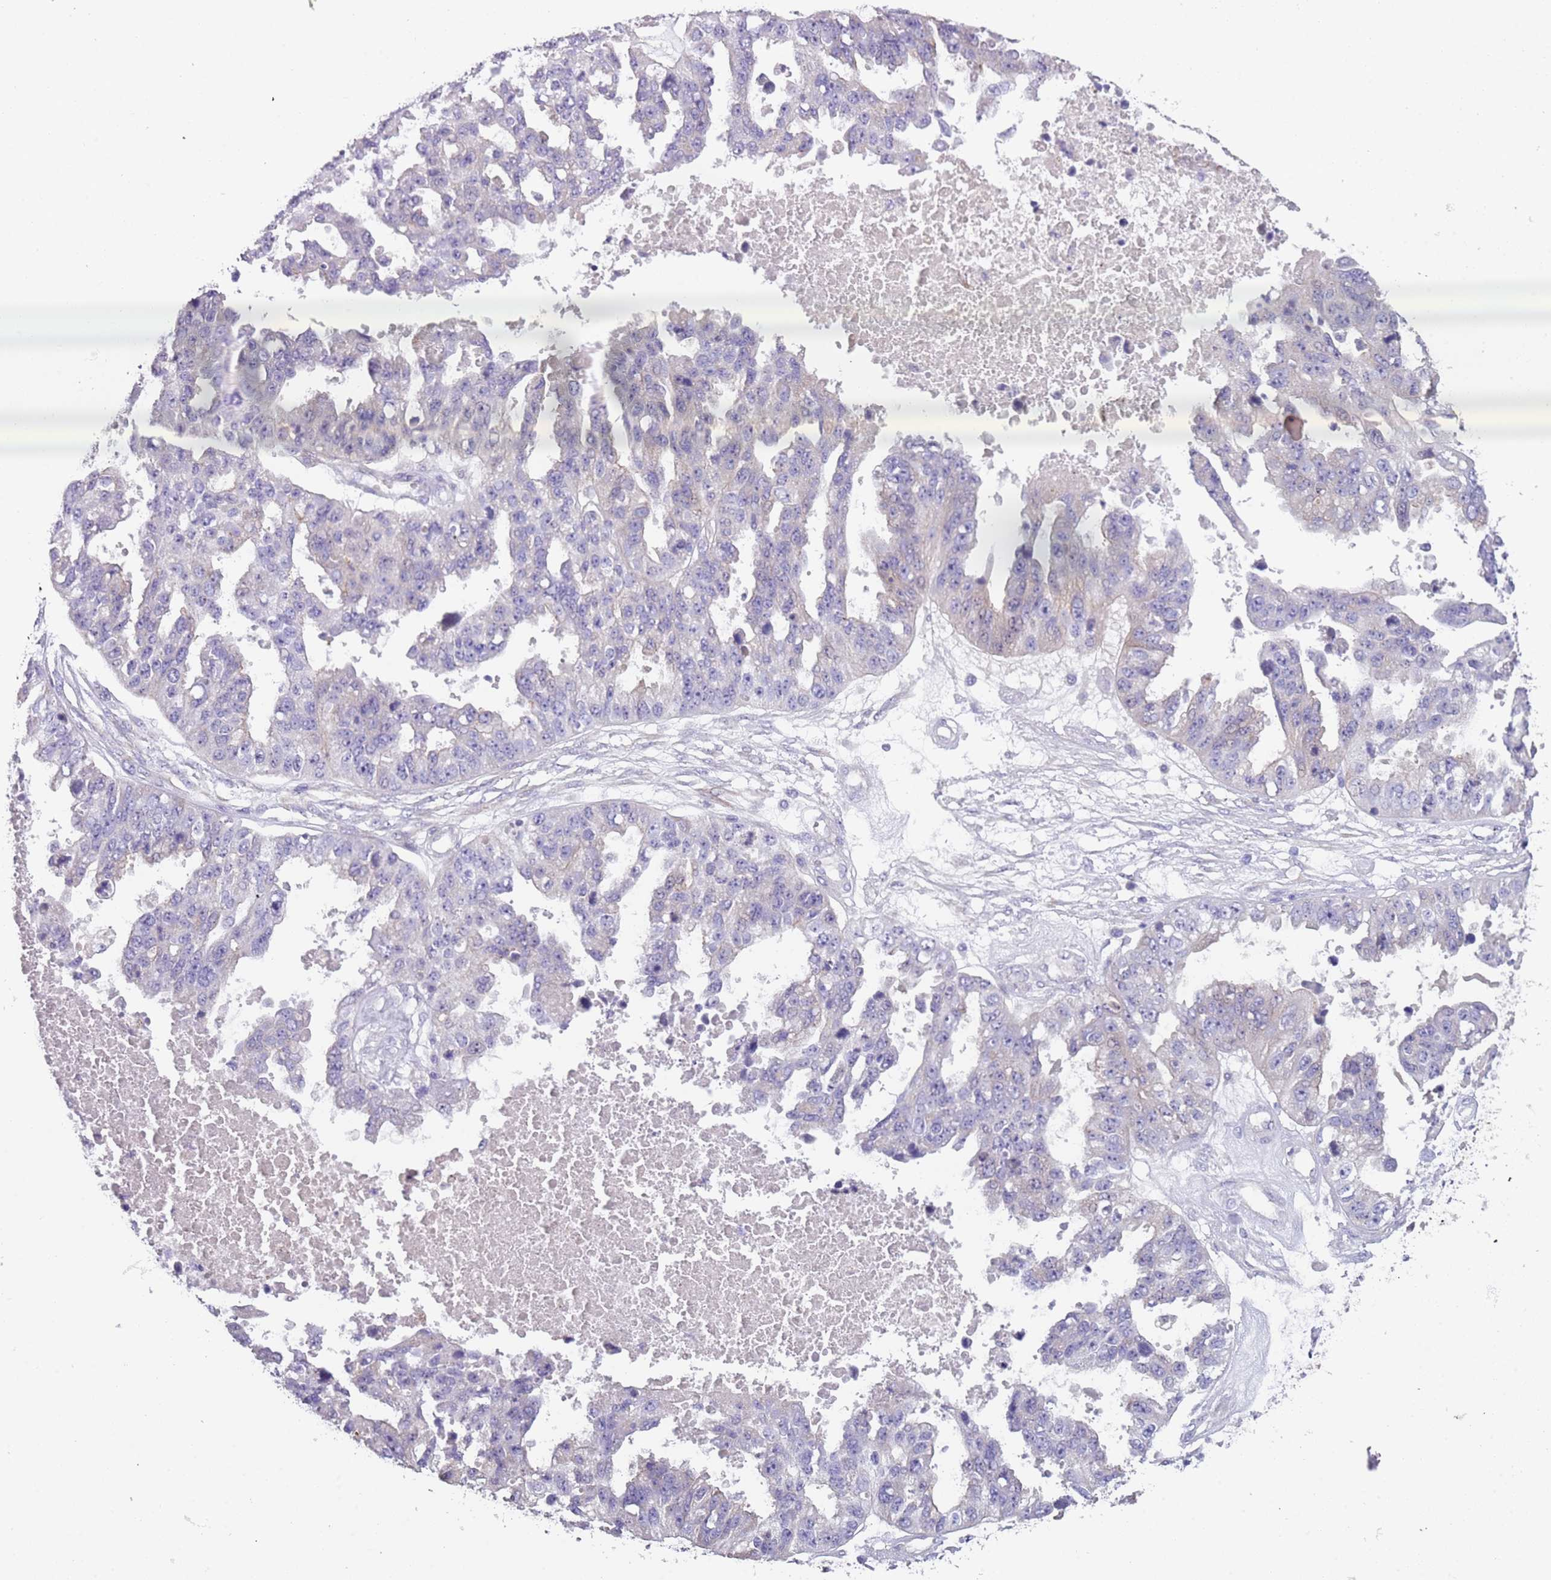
{"staining": {"intensity": "negative", "quantity": "none", "location": "none"}, "tissue": "ovarian cancer", "cell_type": "Tumor cells", "image_type": "cancer", "snomed": [{"axis": "morphology", "description": "Cystadenocarcinoma, serous, NOS"}, {"axis": "topography", "description": "Ovary"}], "caption": "Immunohistochemistry (IHC) of human ovarian cancer (serous cystadenocarcinoma) reveals no staining in tumor cells.", "gene": "C2CD3", "patient": {"sex": "female", "age": 58}}